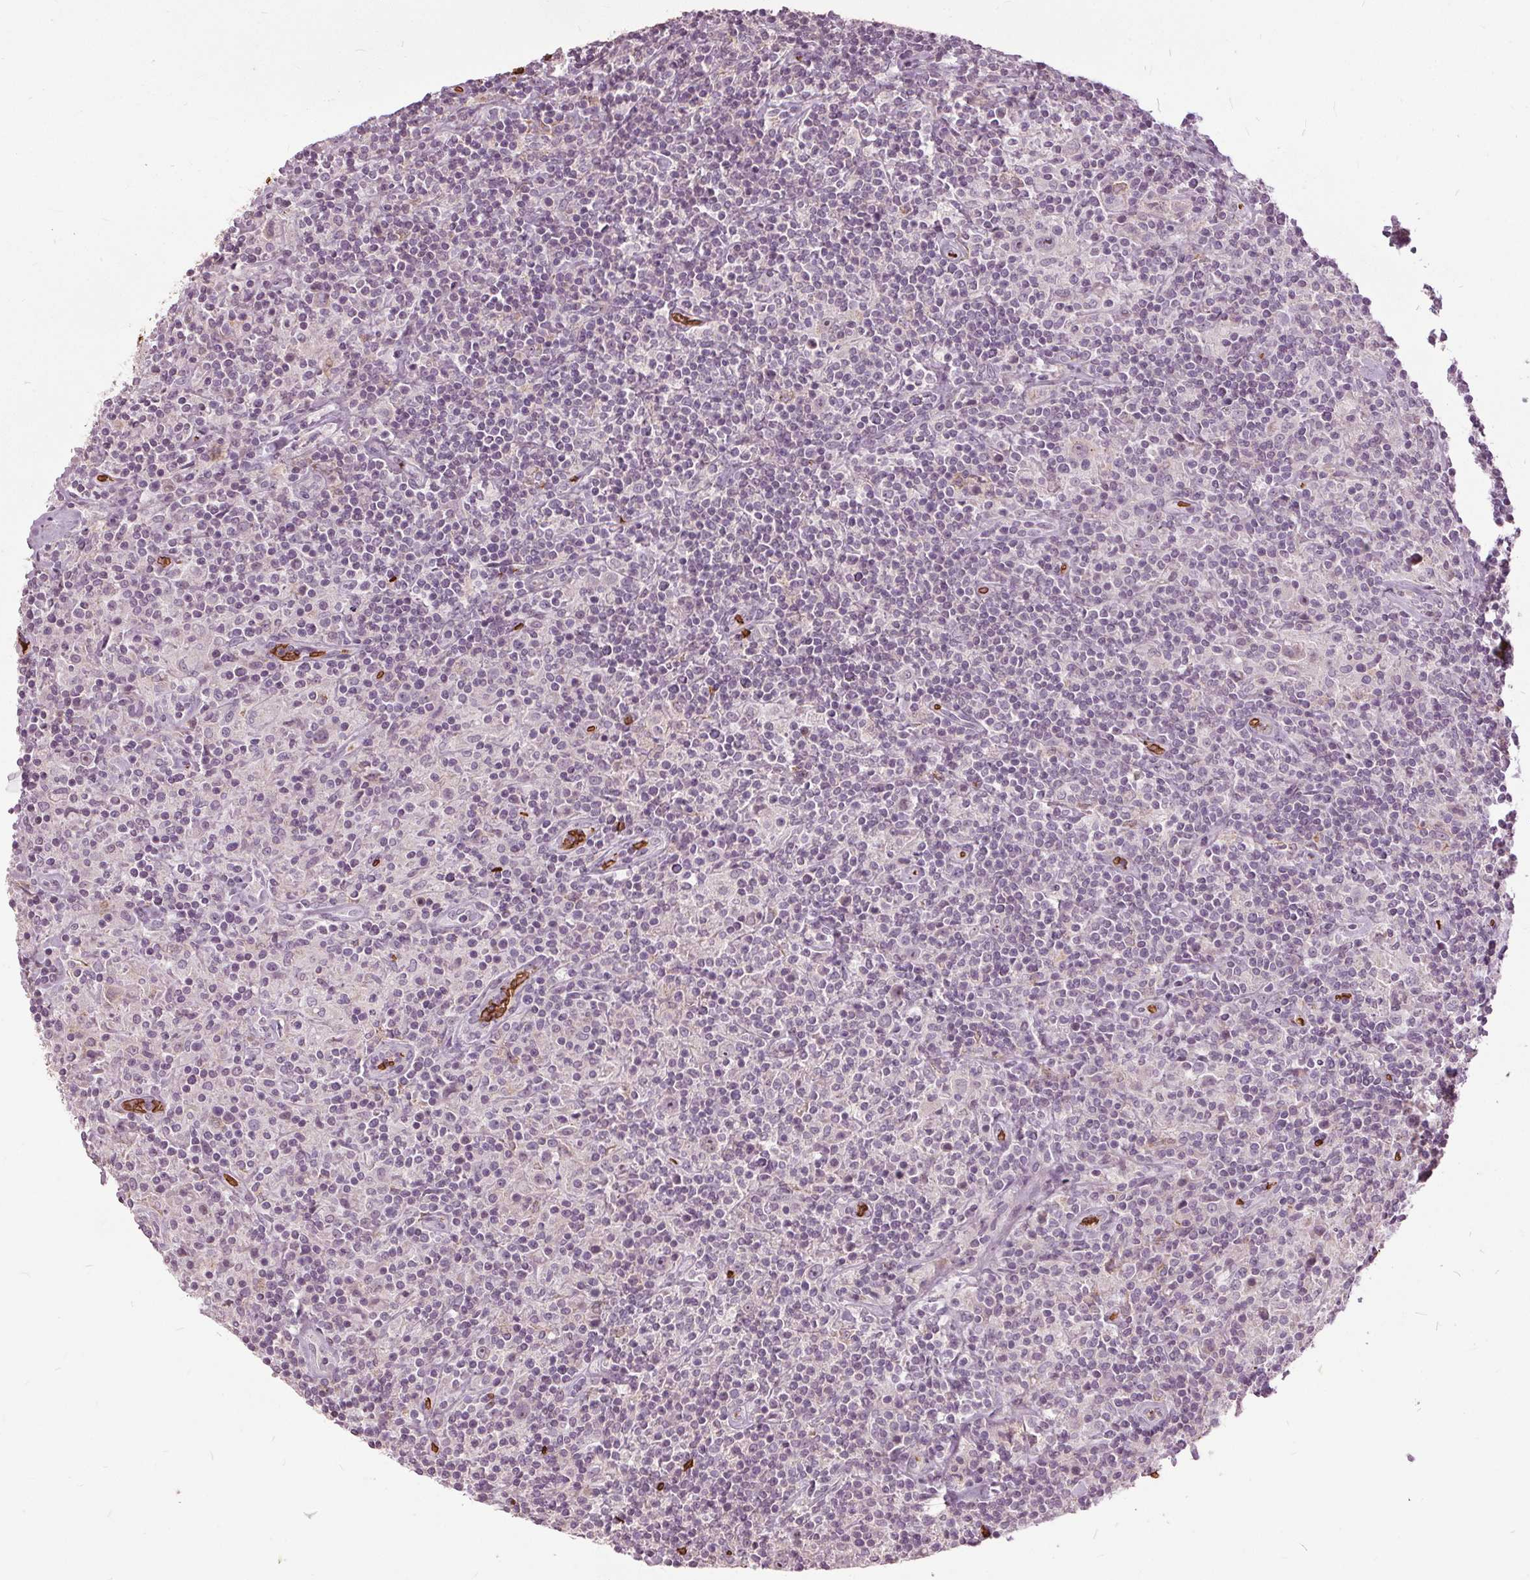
{"staining": {"intensity": "negative", "quantity": "none", "location": "none"}, "tissue": "lymphoma", "cell_type": "Tumor cells", "image_type": "cancer", "snomed": [{"axis": "morphology", "description": "Hodgkin's disease, NOS"}, {"axis": "topography", "description": "Lymph node"}], "caption": "High magnification brightfield microscopy of Hodgkin's disease stained with DAB (brown) and counterstained with hematoxylin (blue): tumor cells show no significant staining.", "gene": "SLC4A1", "patient": {"sex": "male", "age": 70}}